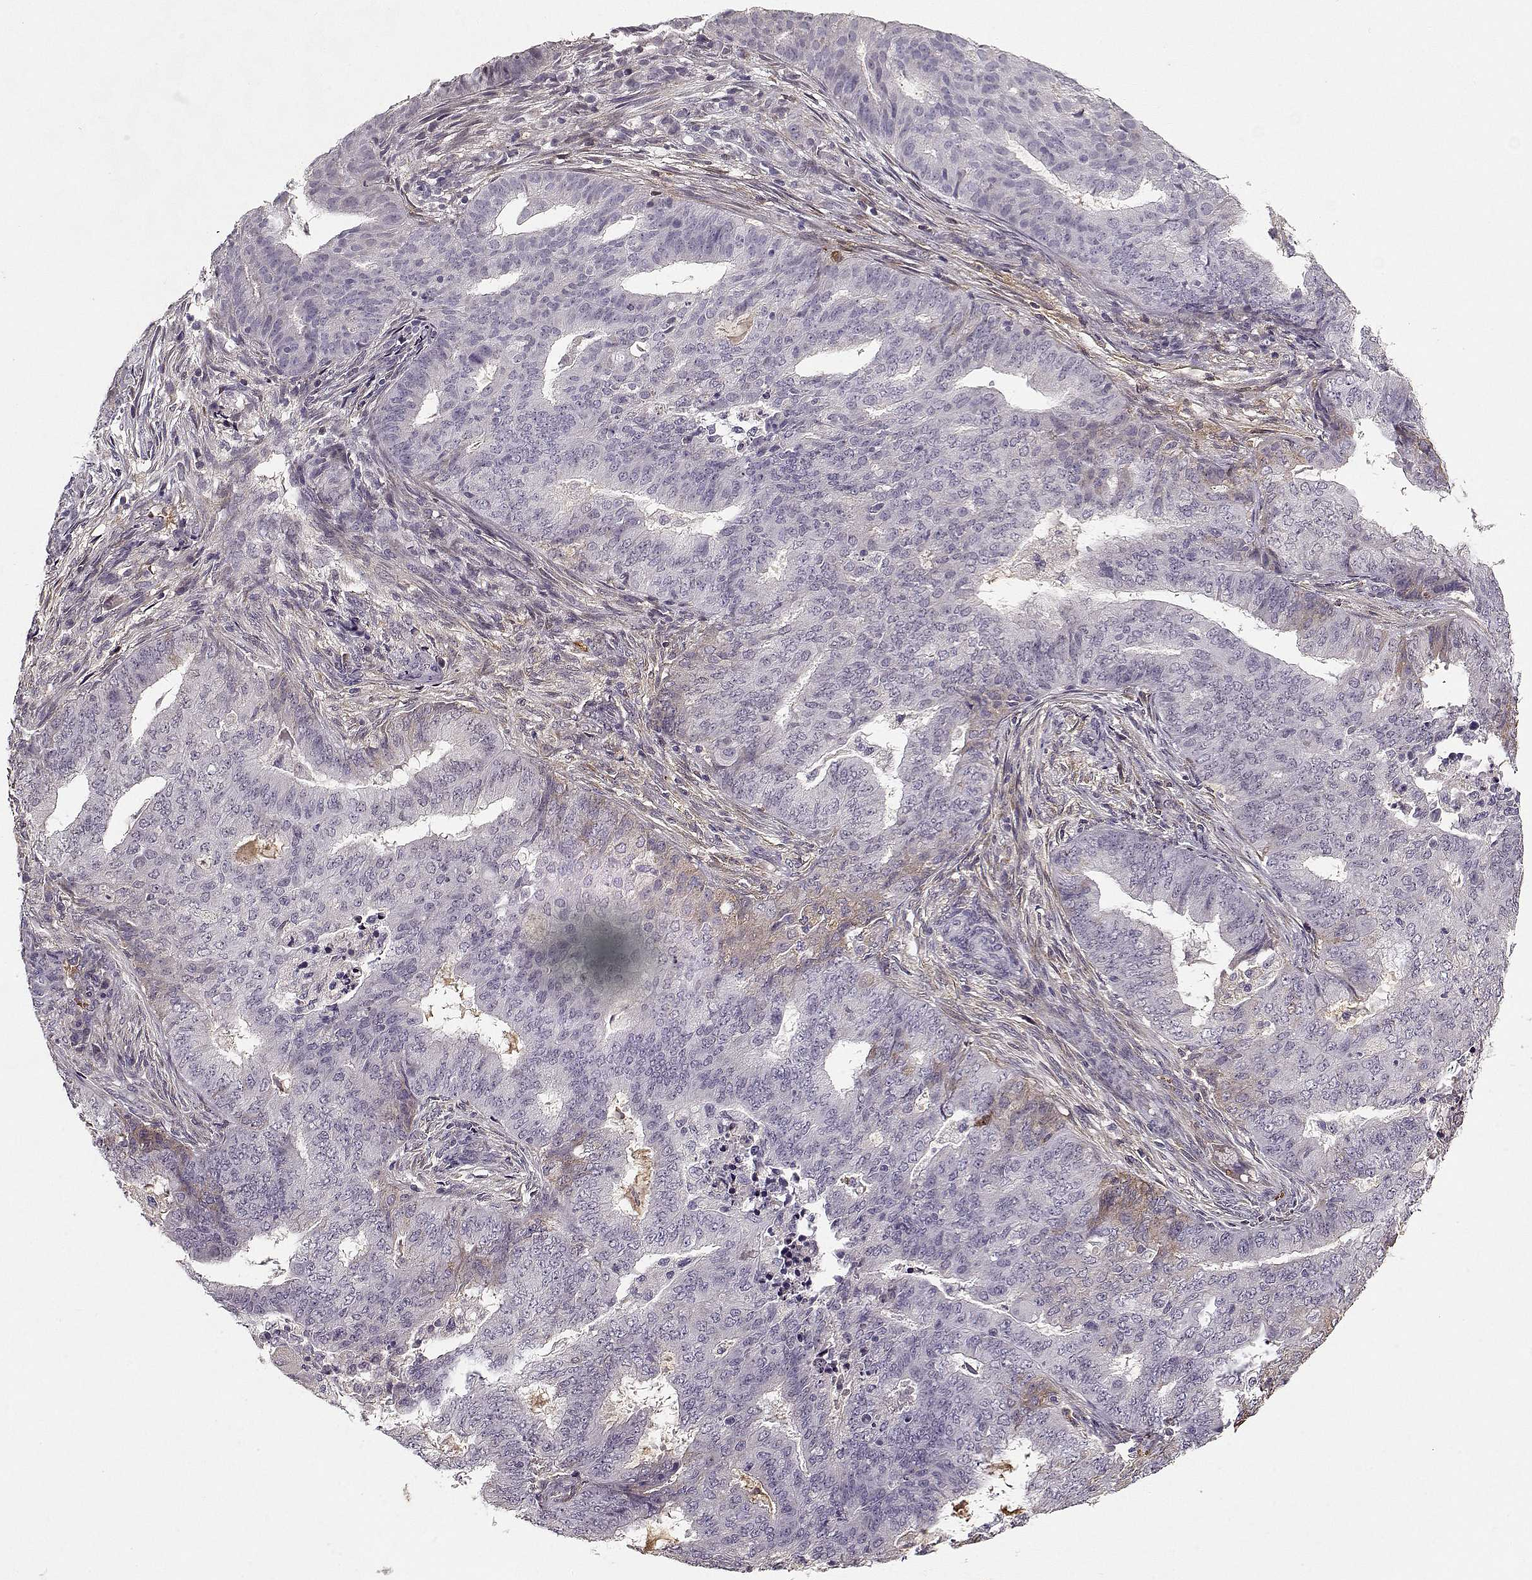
{"staining": {"intensity": "negative", "quantity": "none", "location": "none"}, "tissue": "endometrial cancer", "cell_type": "Tumor cells", "image_type": "cancer", "snomed": [{"axis": "morphology", "description": "Adenocarcinoma, NOS"}, {"axis": "topography", "description": "Endometrium"}], "caption": "High power microscopy photomicrograph of an IHC micrograph of endometrial cancer (adenocarcinoma), revealing no significant positivity in tumor cells.", "gene": "LUM", "patient": {"sex": "female", "age": 62}}